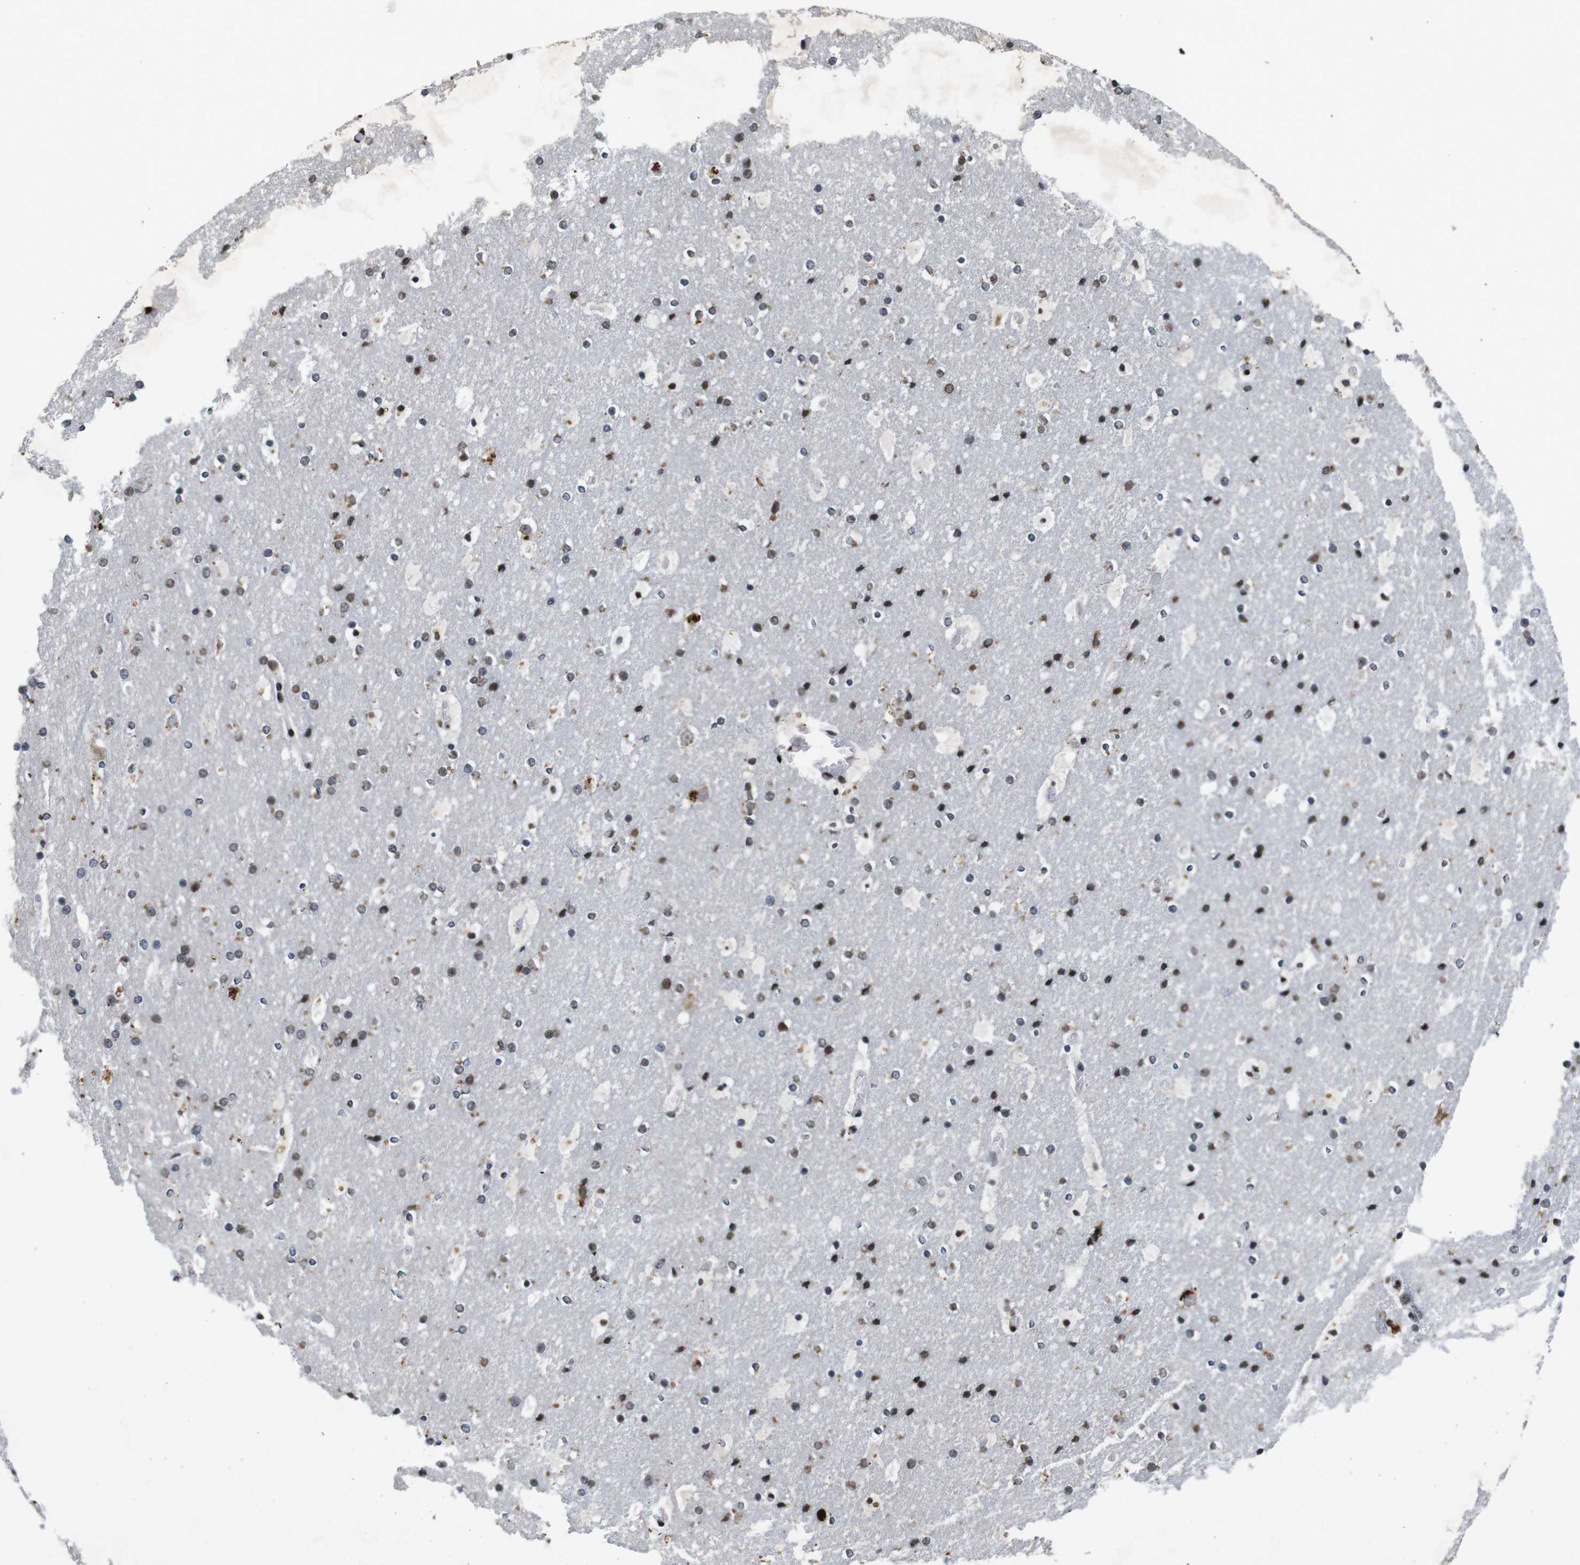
{"staining": {"intensity": "strong", "quantity": ">75%", "location": "nuclear"}, "tissue": "cerebral cortex", "cell_type": "Endothelial cells", "image_type": "normal", "snomed": [{"axis": "morphology", "description": "Normal tissue, NOS"}, {"axis": "topography", "description": "Cerebral cortex"}], "caption": "High-magnification brightfield microscopy of unremarkable cerebral cortex stained with DAB (brown) and counterstained with hematoxylin (blue). endothelial cells exhibit strong nuclear staining is appreciated in about>75% of cells.", "gene": "MAGEH1", "patient": {"sex": "male", "age": 57}}